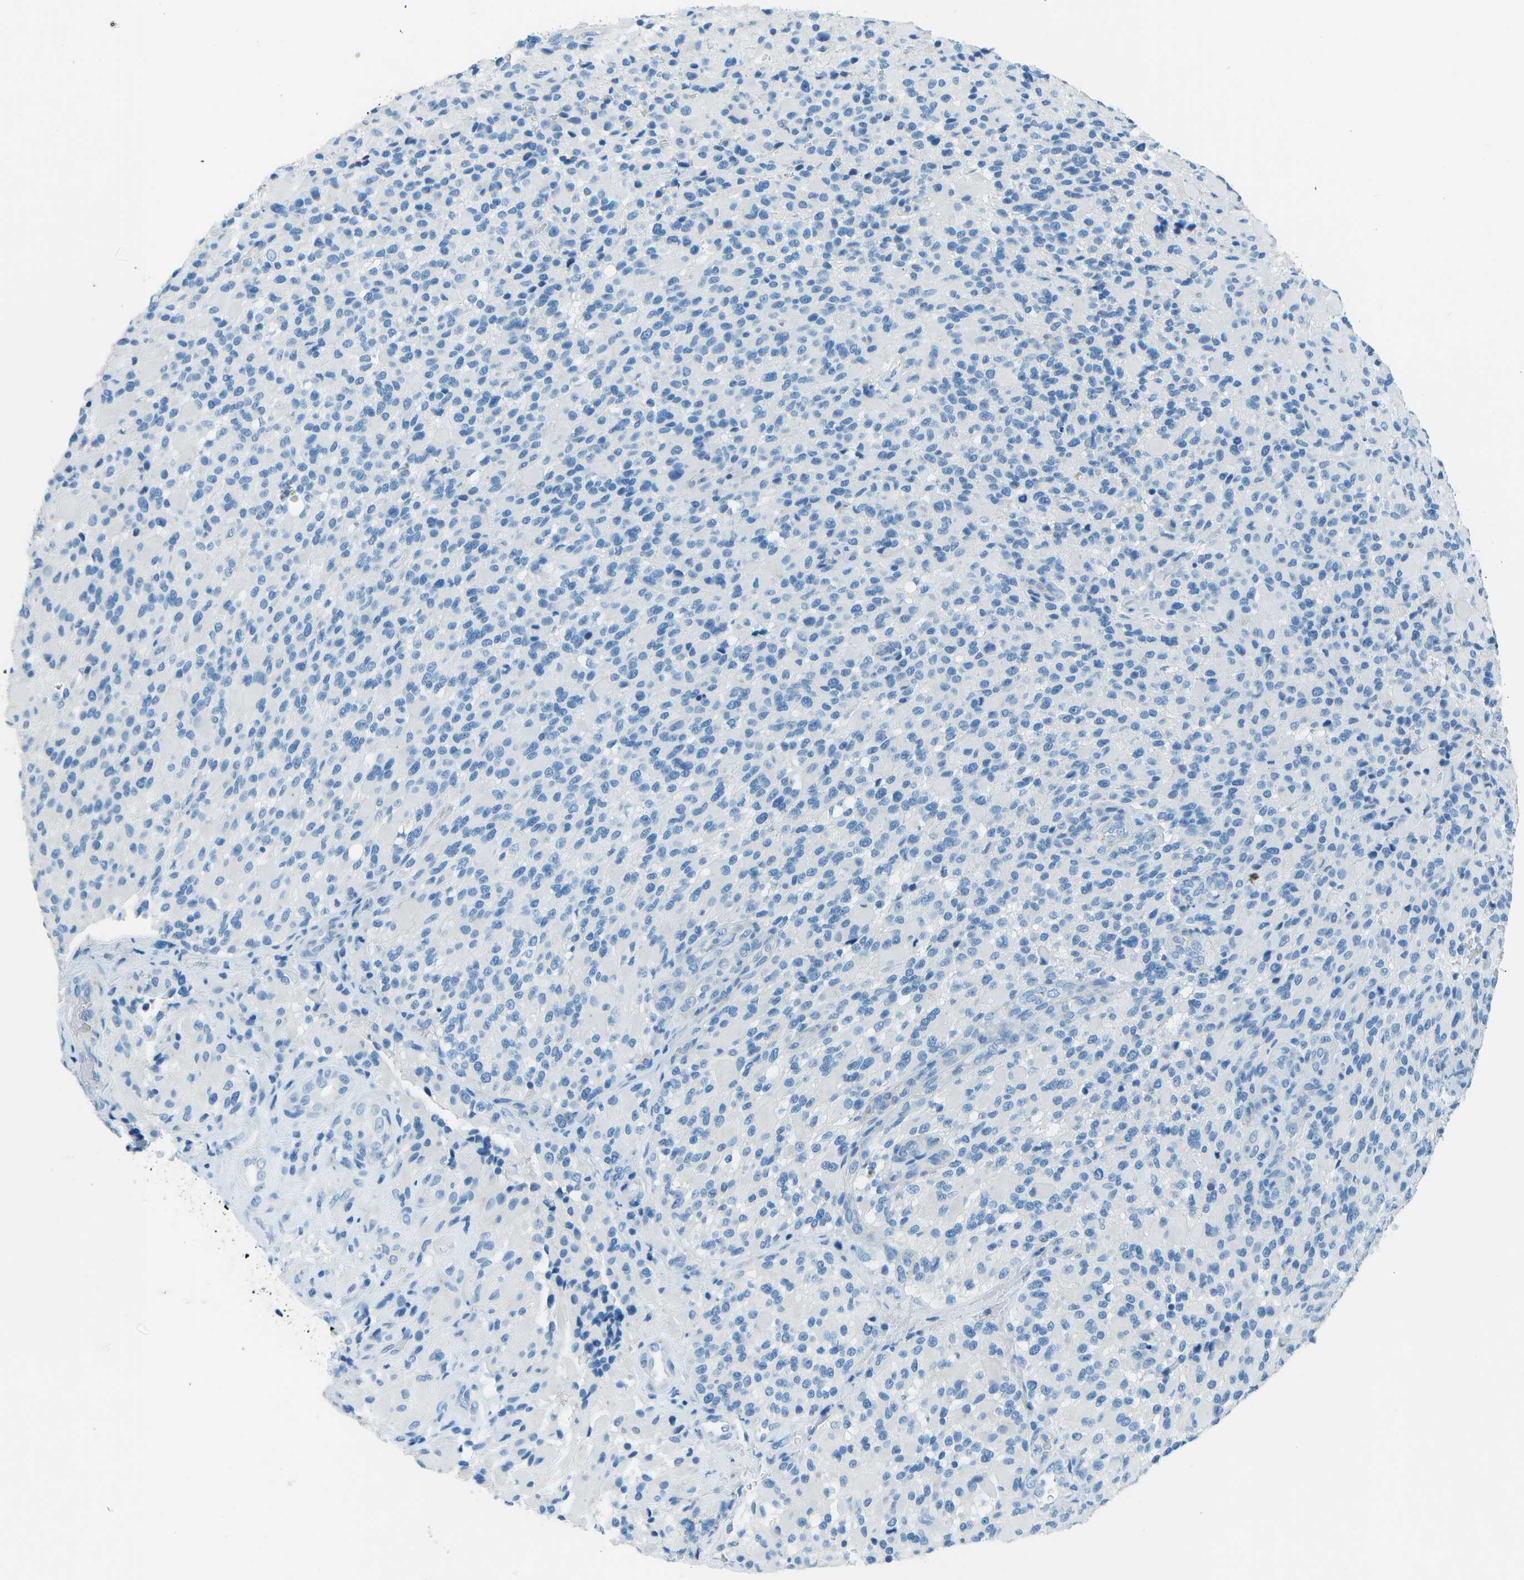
{"staining": {"intensity": "negative", "quantity": "none", "location": "none"}, "tissue": "glioma", "cell_type": "Tumor cells", "image_type": "cancer", "snomed": [{"axis": "morphology", "description": "Glioma, malignant, High grade"}, {"axis": "topography", "description": "Brain"}], "caption": "DAB immunohistochemical staining of malignant glioma (high-grade) reveals no significant positivity in tumor cells.", "gene": "SLC16A10", "patient": {"sex": "male", "age": 71}}